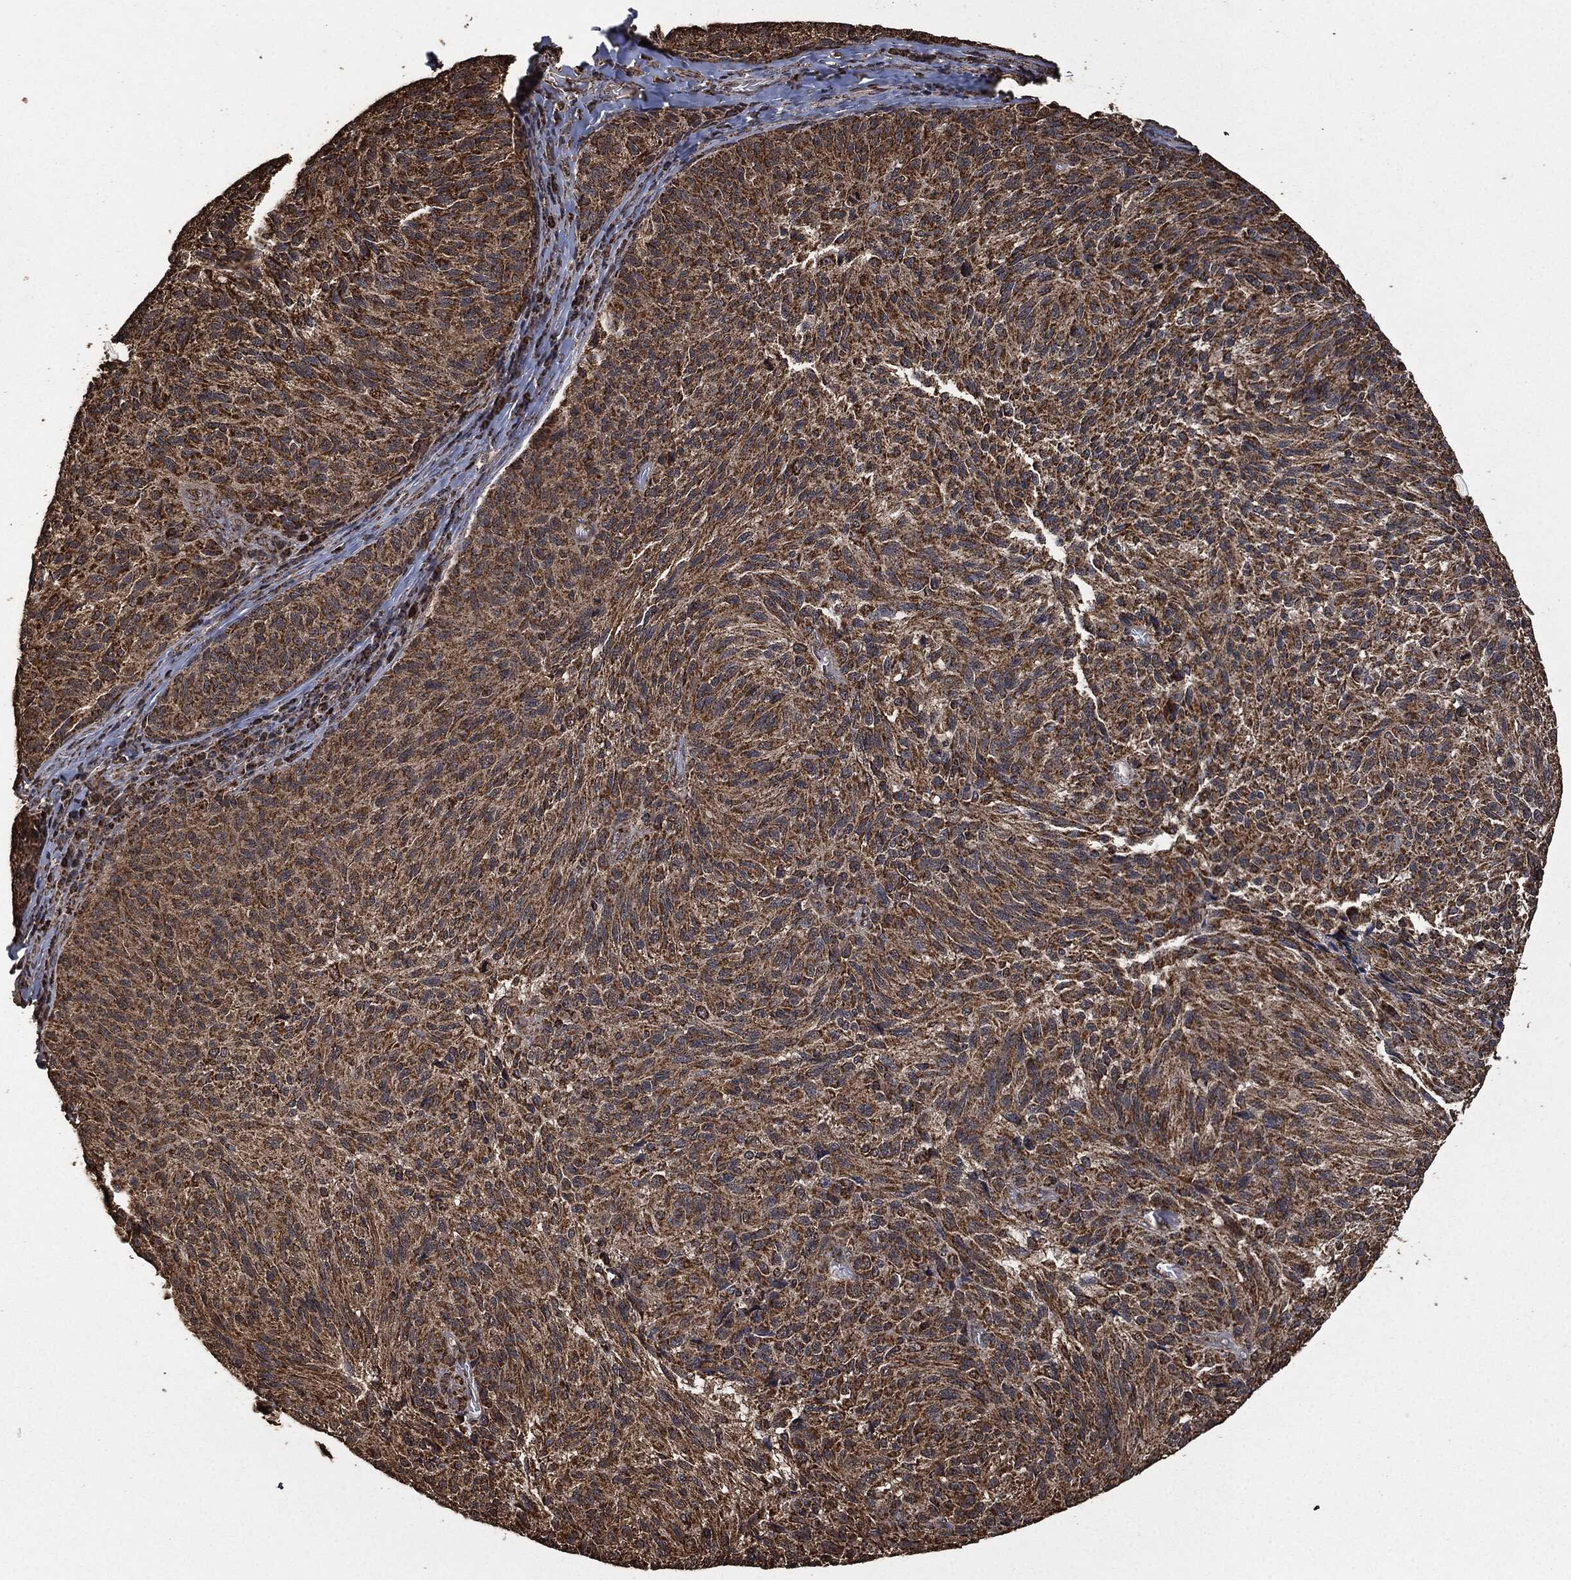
{"staining": {"intensity": "strong", "quantity": ">75%", "location": "cytoplasmic/membranous"}, "tissue": "melanoma", "cell_type": "Tumor cells", "image_type": "cancer", "snomed": [{"axis": "morphology", "description": "Malignant melanoma, NOS"}, {"axis": "topography", "description": "Skin"}], "caption": "High-power microscopy captured an immunohistochemistry (IHC) histopathology image of malignant melanoma, revealing strong cytoplasmic/membranous expression in about >75% of tumor cells. The staining was performed using DAB (3,3'-diaminobenzidine), with brown indicating positive protein expression. Nuclei are stained blue with hematoxylin.", "gene": "LIG3", "patient": {"sex": "female", "age": 73}}